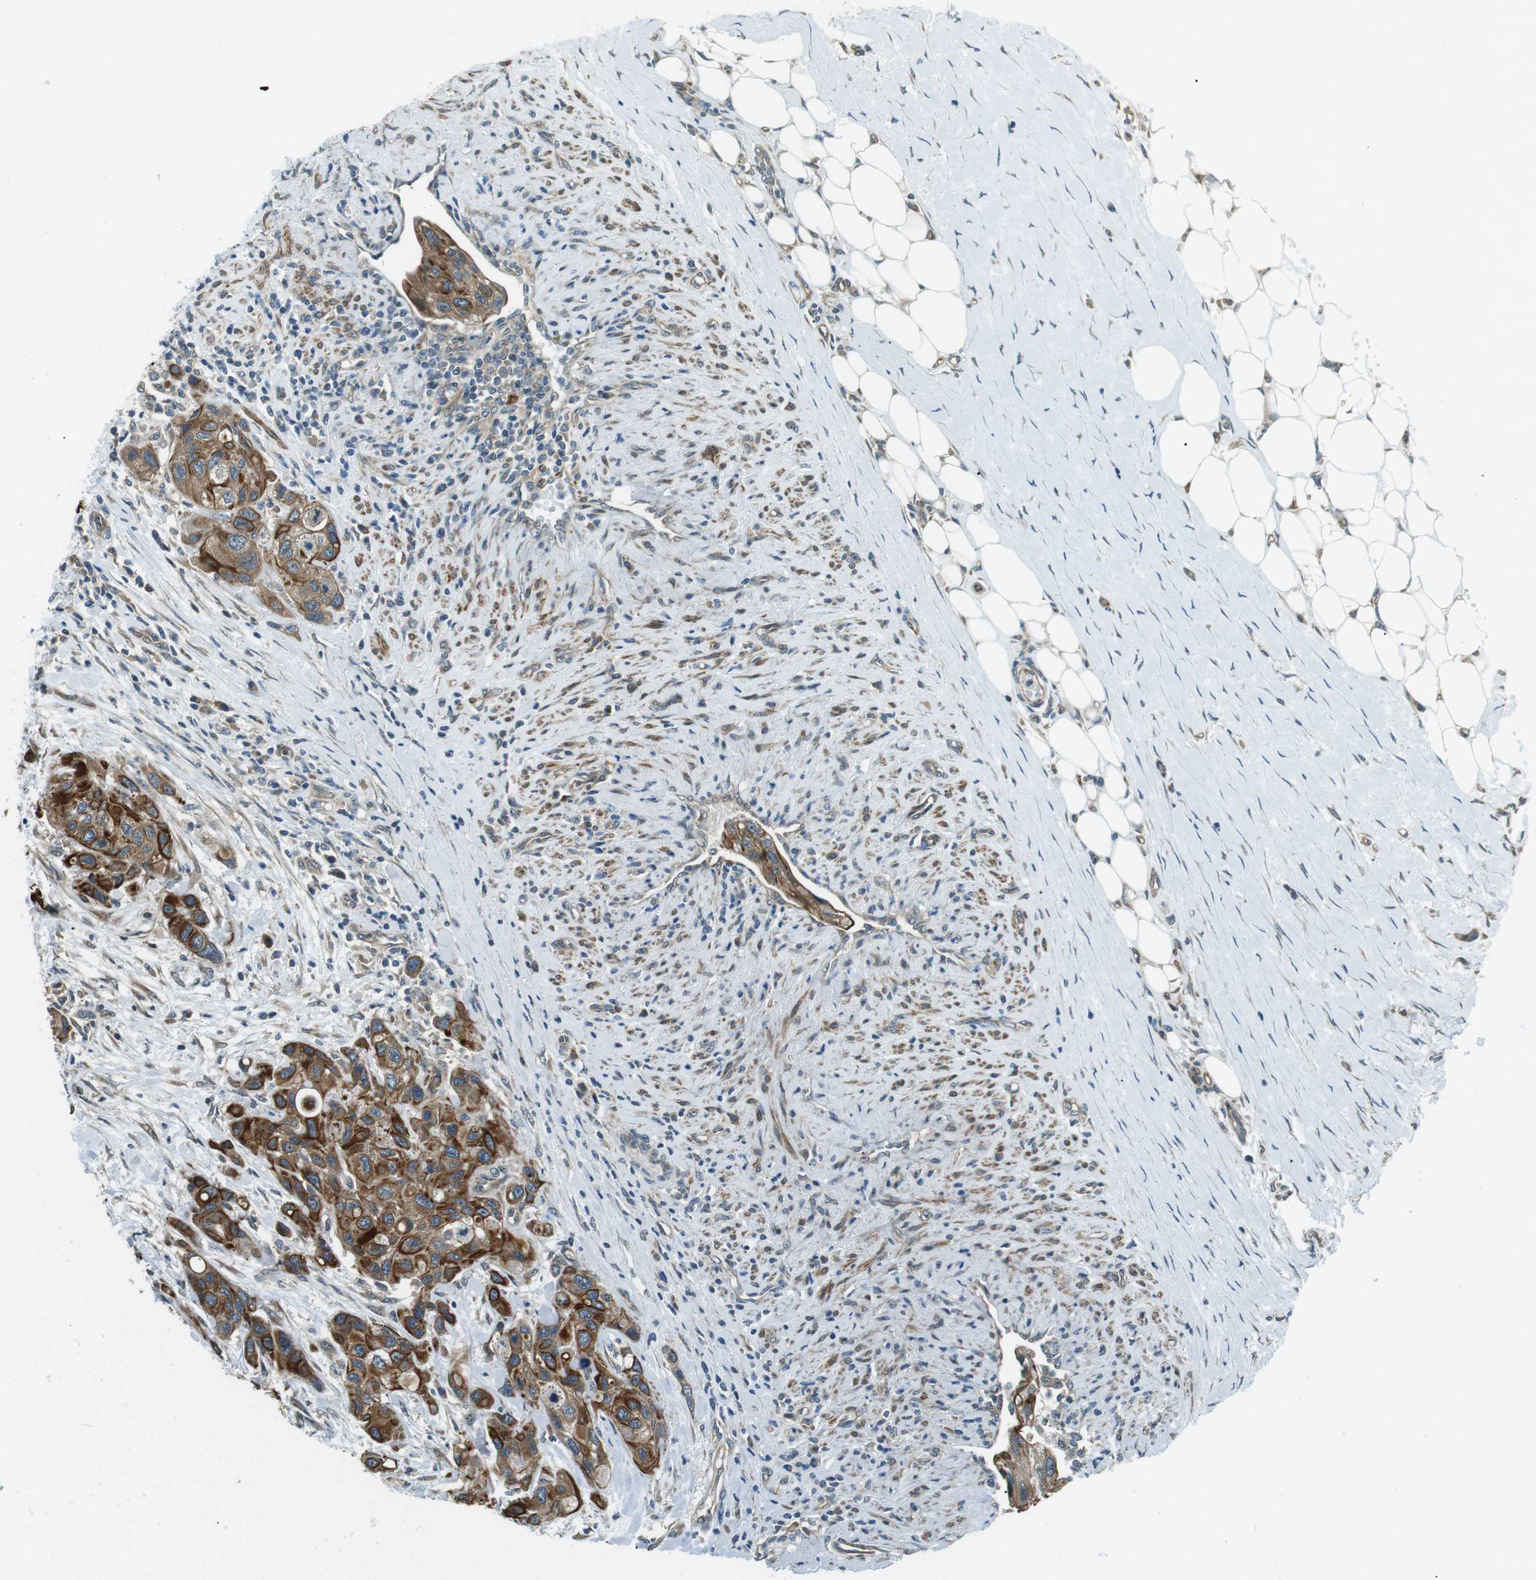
{"staining": {"intensity": "strong", "quantity": ">75%", "location": "cytoplasmic/membranous"}, "tissue": "urothelial cancer", "cell_type": "Tumor cells", "image_type": "cancer", "snomed": [{"axis": "morphology", "description": "Urothelial carcinoma, High grade"}, {"axis": "topography", "description": "Urinary bladder"}], "caption": "Urothelial cancer stained with a protein marker demonstrates strong staining in tumor cells.", "gene": "TMEM74", "patient": {"sex": "female", "age": 56}}